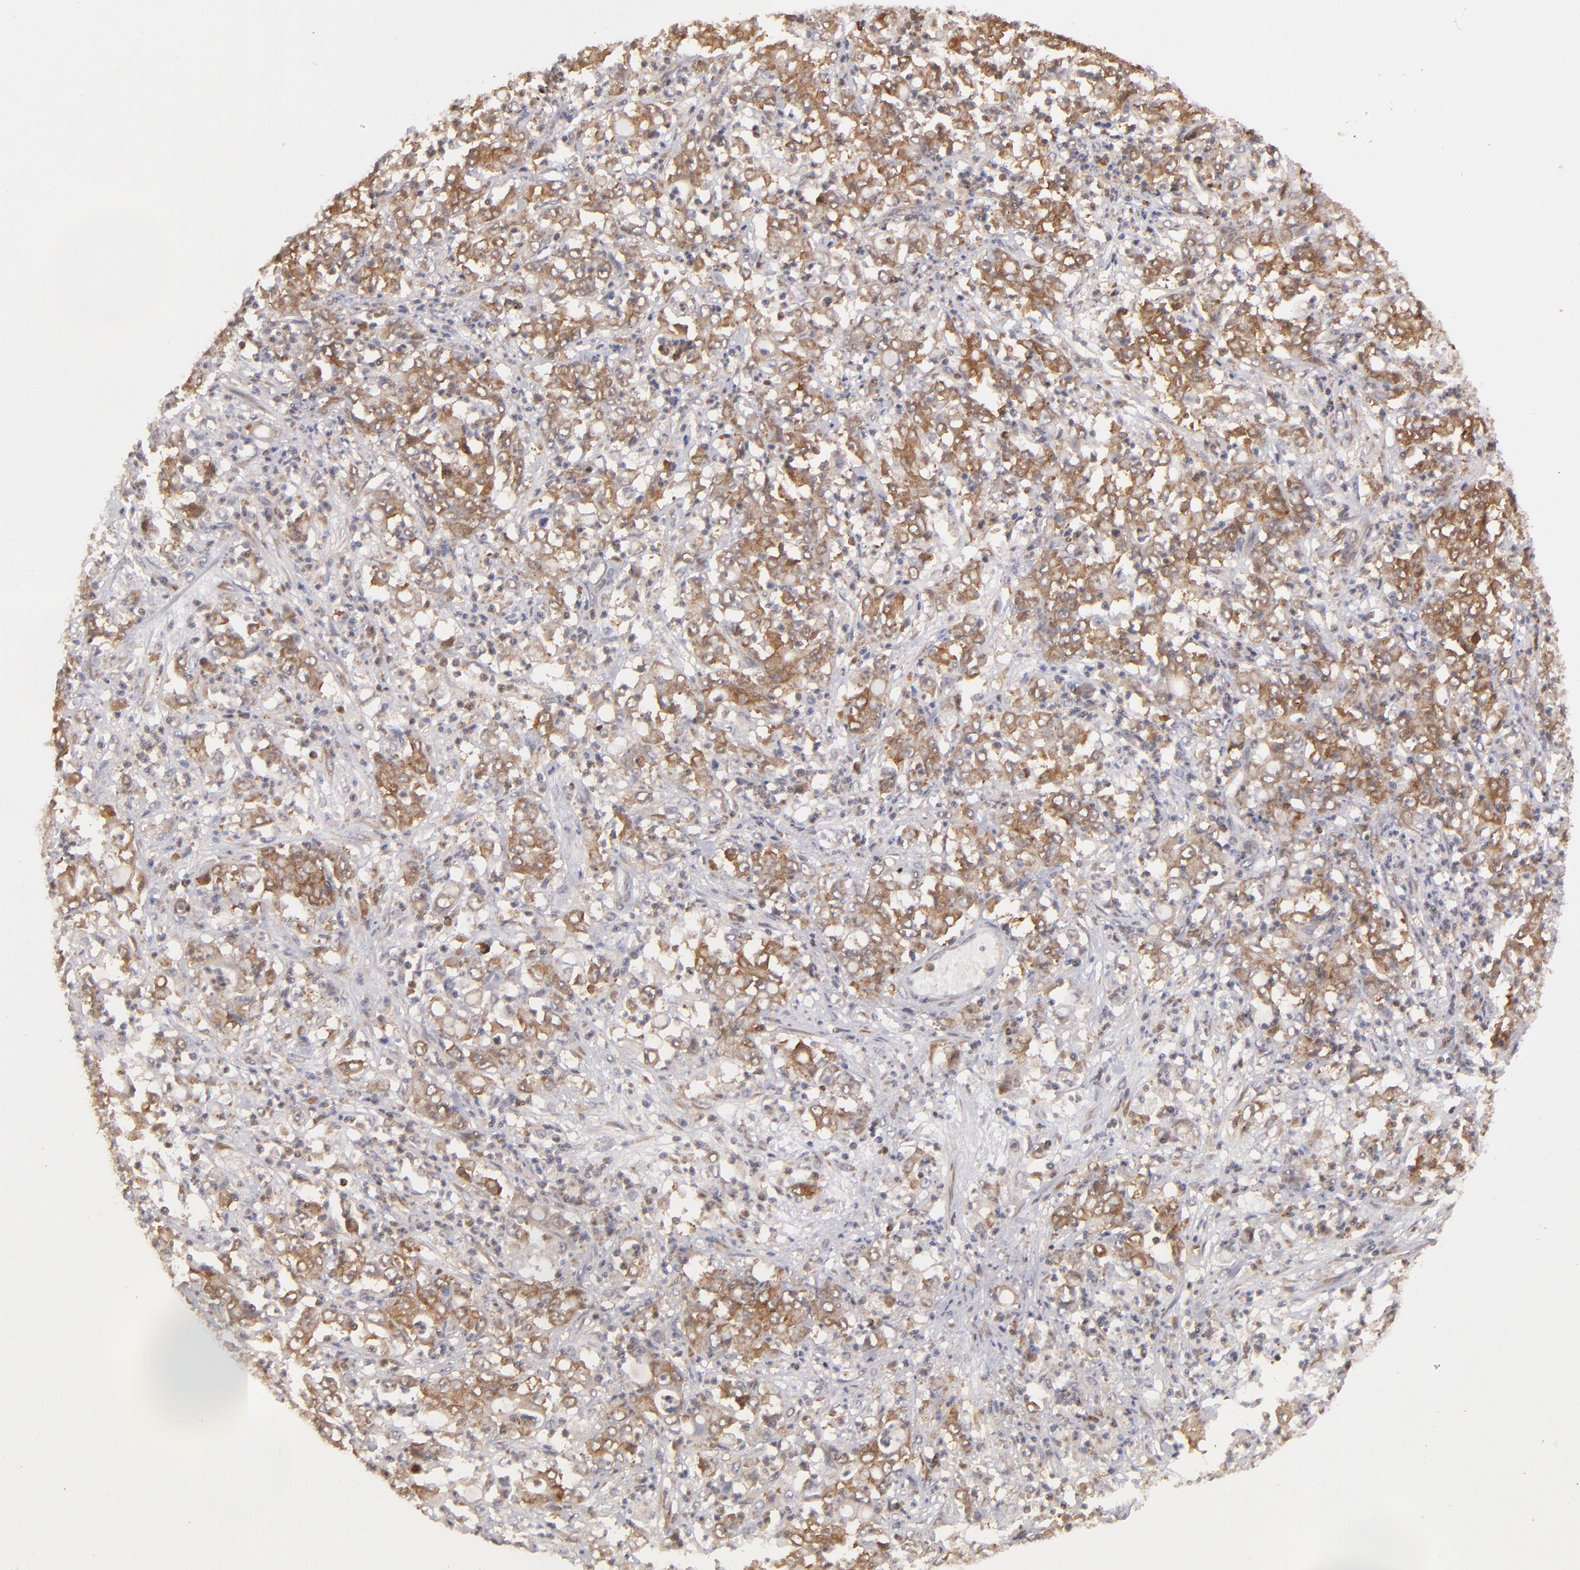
{"staining": {"intensity": "moderate", "quantity": "25%-75%", "location": "cytoplasmic/membranous"}, "tissue": "stomach cancer", "cell_type": "Tumor cells", "image_type": "cancer", "snomed": [{"axis": "morphology", "description": "Adenocarcinoma, NOS"}, {"axis": "topography", "description": "Stomach, lower"}], "caption": "Protein expression analysis of stomach cancer (adenocarcinoma) reveals moderate cytoplasmic/membranous expression in about 25%-75% of tumor cells.", "gene": "MAPK3", "patient": {"sex": "female", "age": 71}}